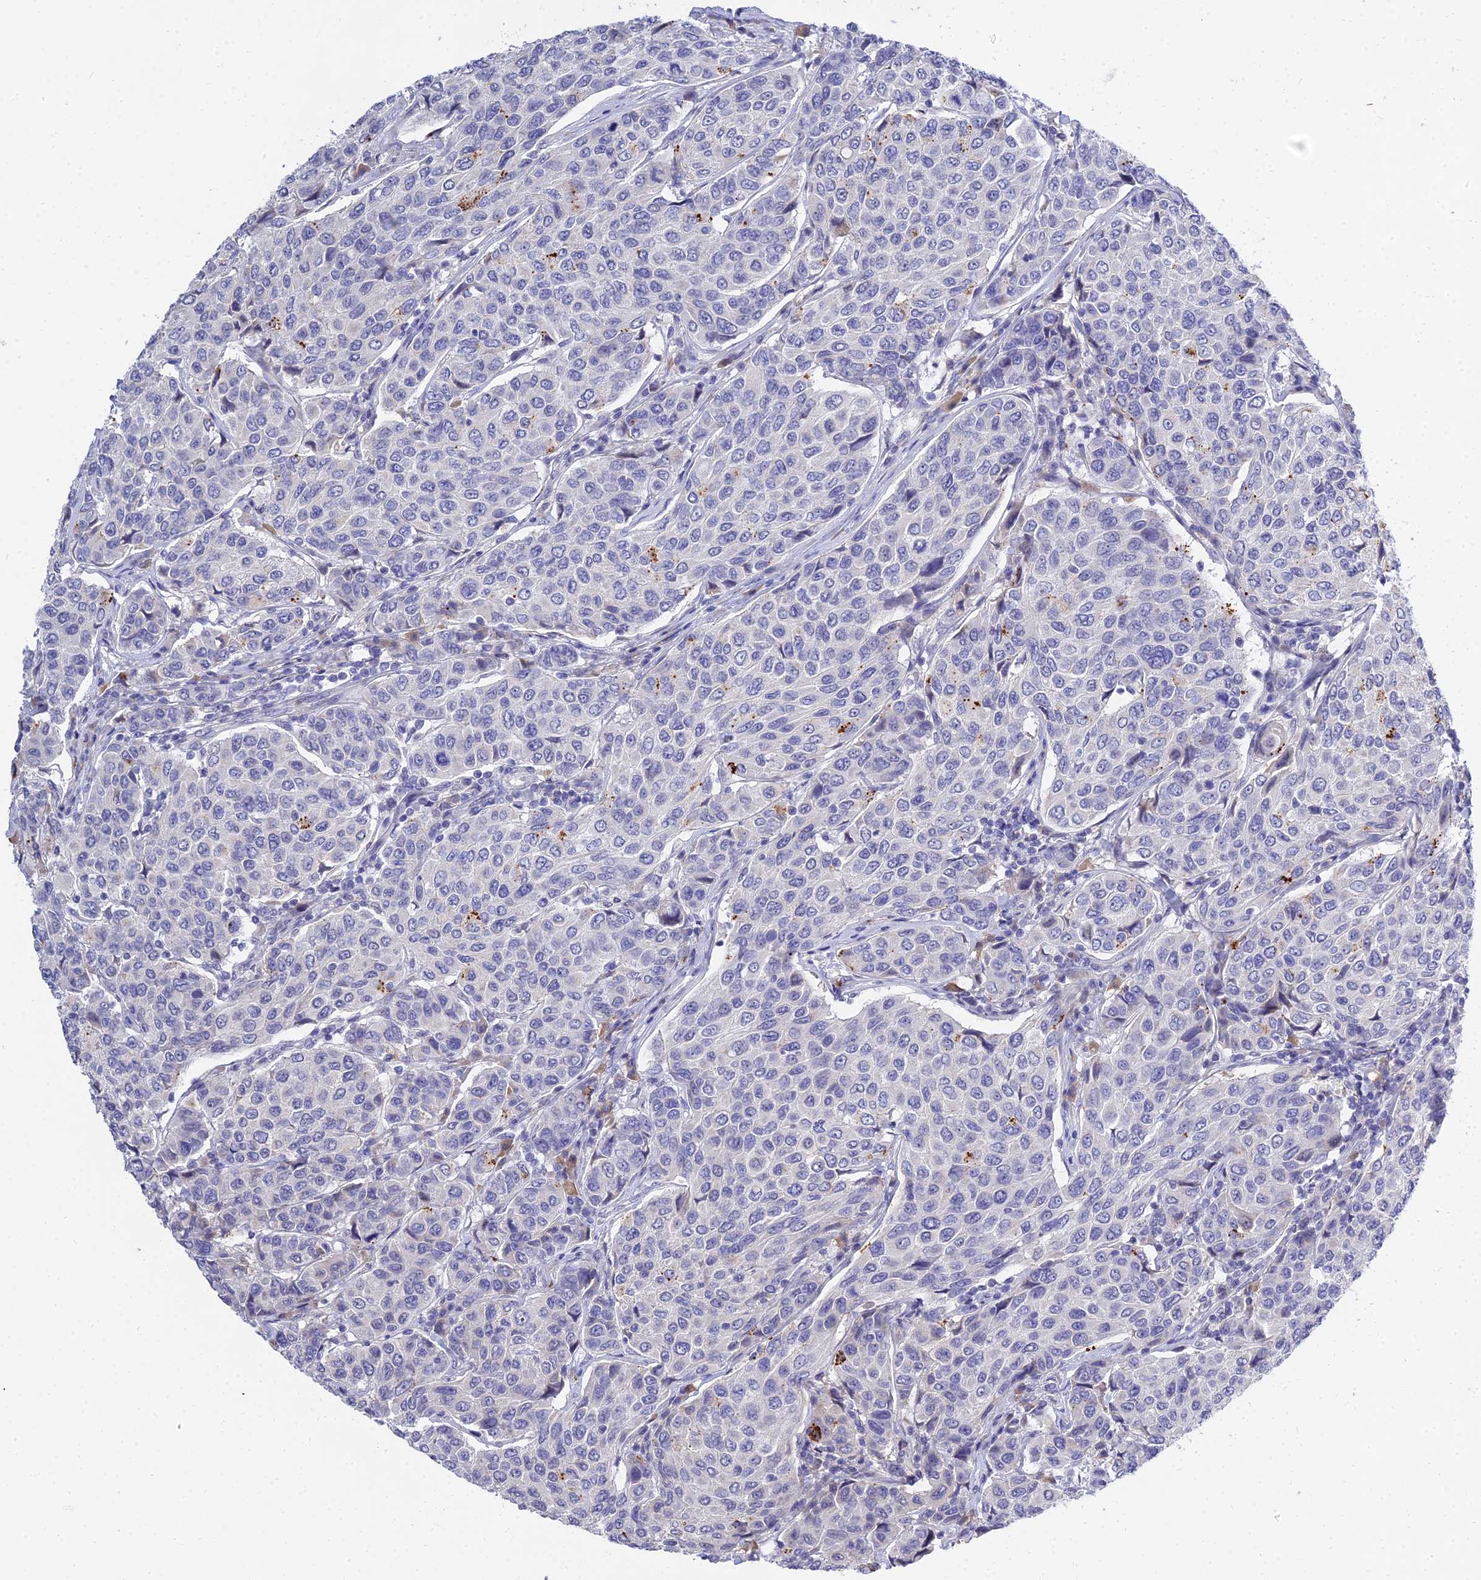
{"staining": {"intensity": "negative", "quantity": "none", "location": "none"}, "tissue": "breast cancer", "cell_type": "Tumor cells", "image_type": "cancer", "snomed": [{"axis": "morphology", "description": "Duct carcinoma"}, {"axis": "topography", "description": "Breast"}], "caption": "A high-resolution photomicrograph shows immunohistochemistry (IHC) staining of breast cancer, which demonstrates no significant staining in tumor cells.", "gene": "VWC2L", "patient": {"sex": "female", "age": 55}}